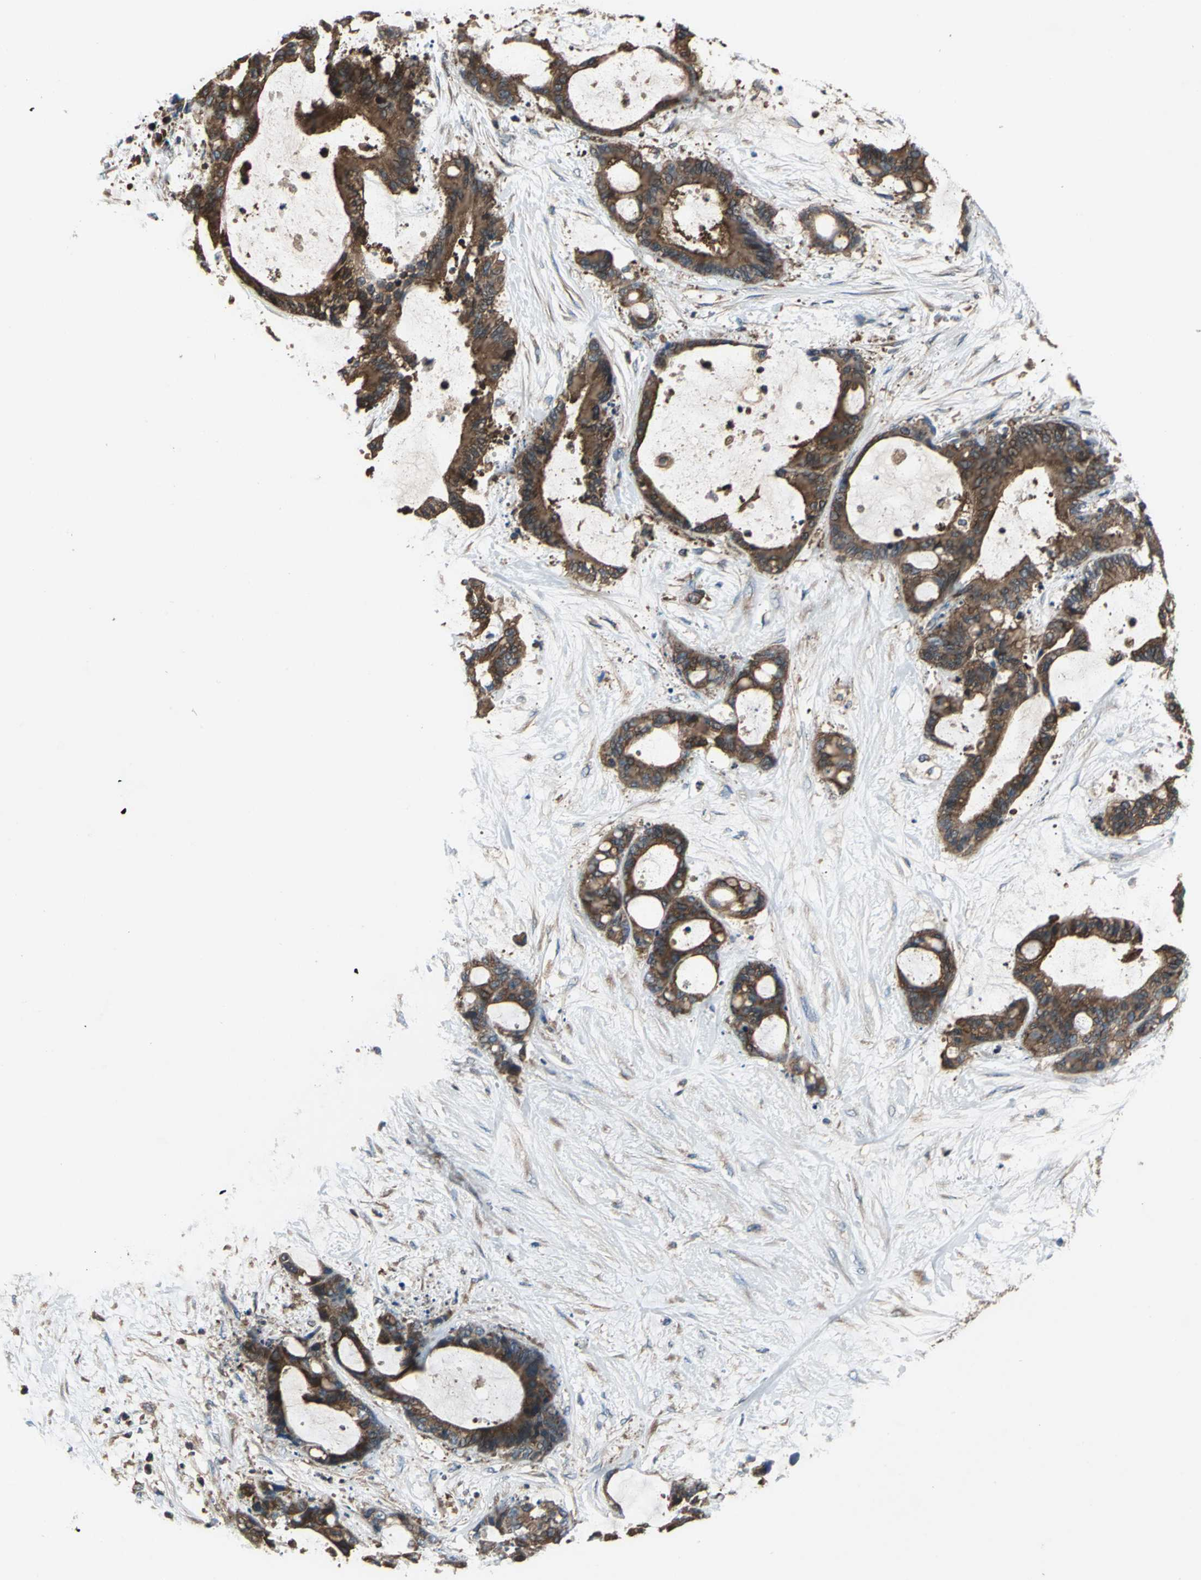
{"staining": {"intensity": "strong", "quantity": ">75%", "location": "cytoplasmic/membranous"}, "tissue": "liver cancer", "cell_type": "Tumor cells", "image_type": "cancer", "snomed": [{"axis": "morphology", "description": "Cholangiocarcinoma"}, {"axis": "topography", "description": "Liver"}], "caption": "Cholangiocarcinoma (liver) was stained to show a protein in brown. There is high levels of strong cytoplasmic/membranous expression in about >75% of tumor cells. (IHC, brightfield microscopy, high magnification).", "gene": "CAPN1", "patient": {"sex": "female", "age": 73}}